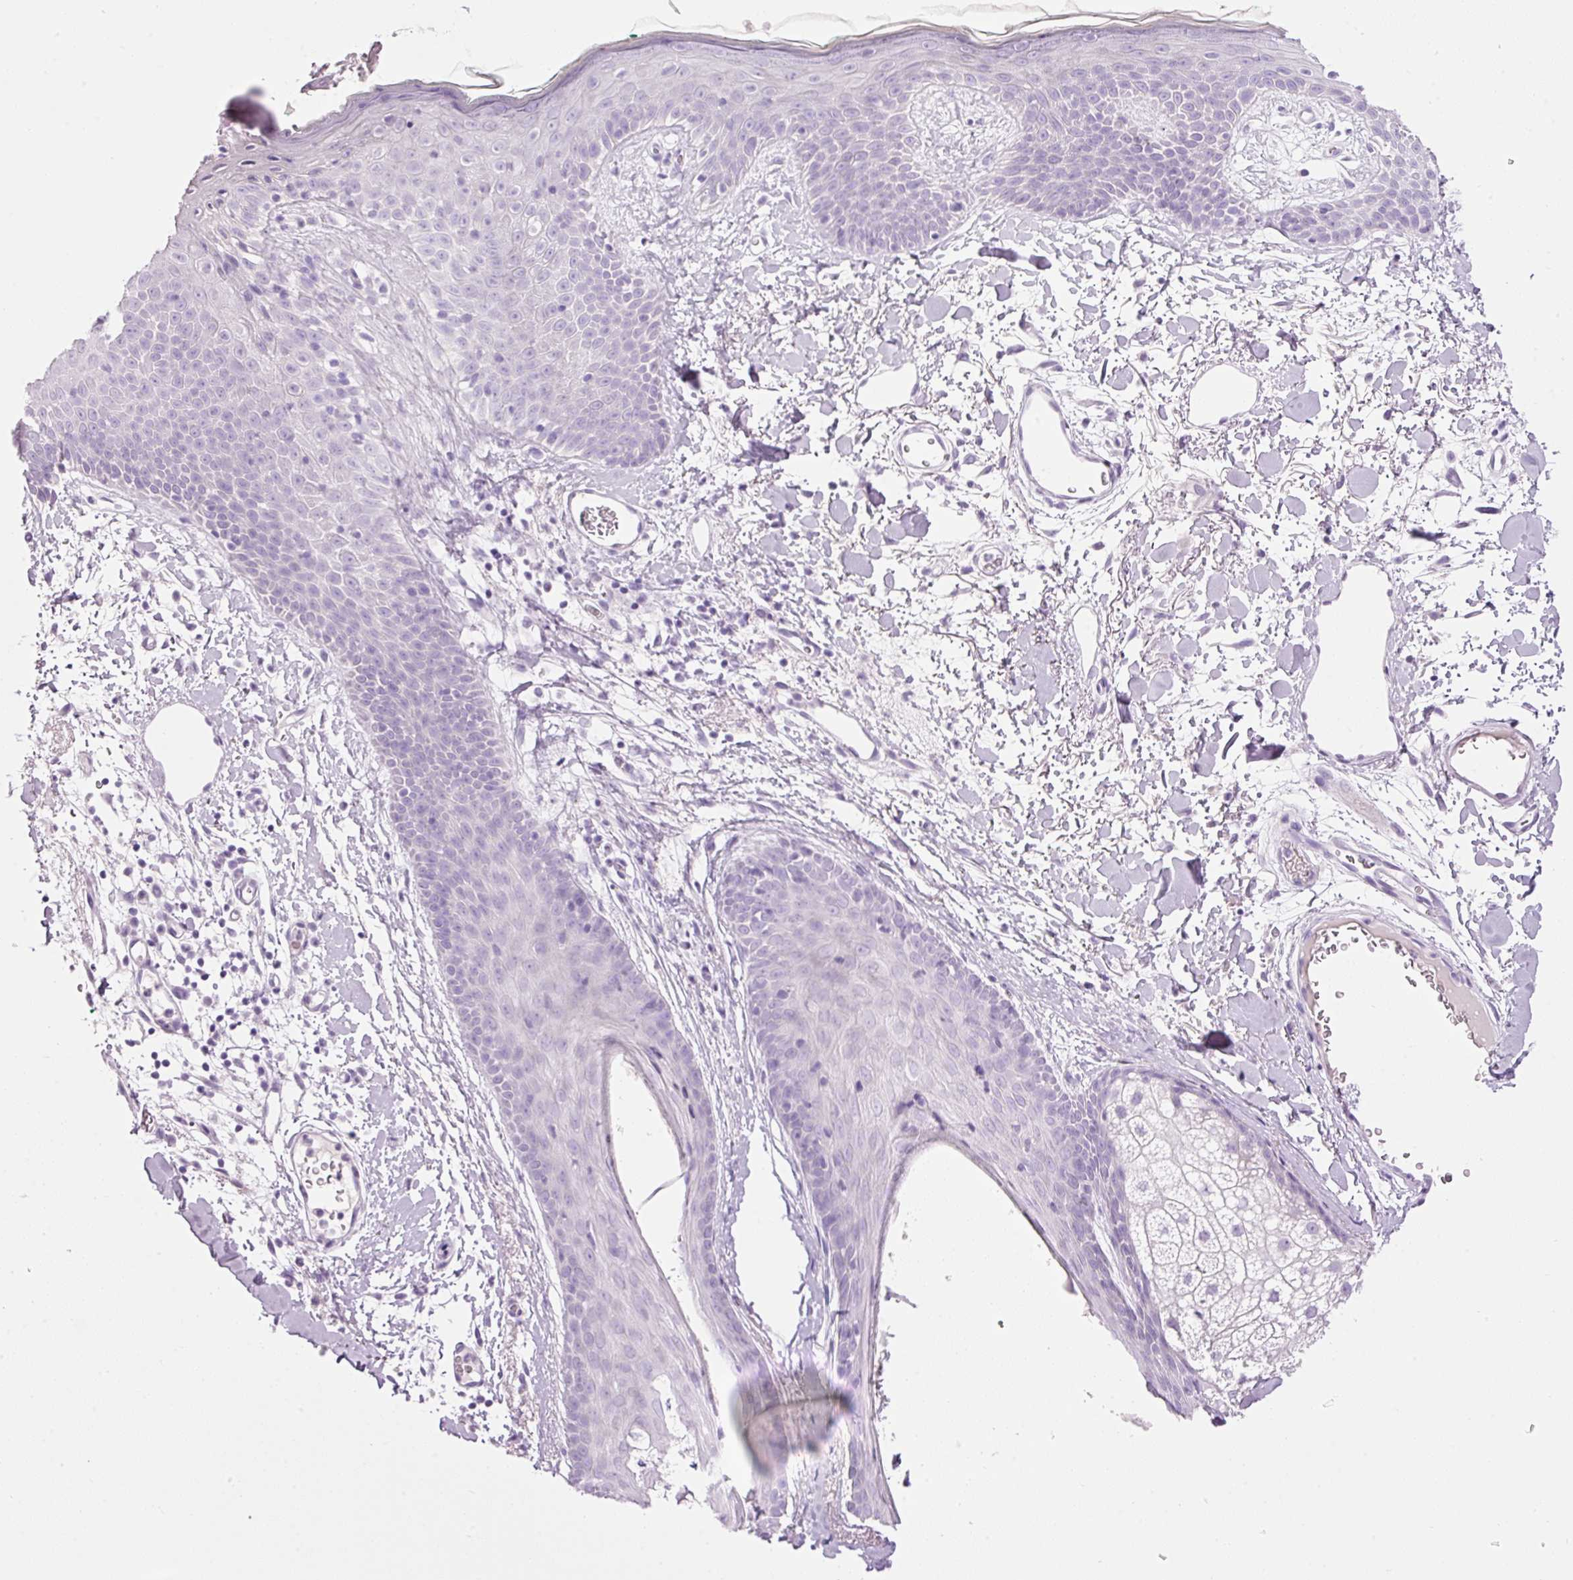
{"staining": {"intensity": "negative", "quantity": "none", "location": "none"}, "tissue": "skin", "cell_type": "Fibroblasts", "image_type": "normal", "snomed": [{"axis": "morphology", "description": "Normal tissue, NOS"}, {"axis": "topography", "description": "Skin"}], "caption": "A high-resolution micrograph shows immunohistochemistry staining of normal skin, which shows no significant positivity in fibroblasts.", "gene": "CARD16", "patient": {"sex": "male", "age": 79}}